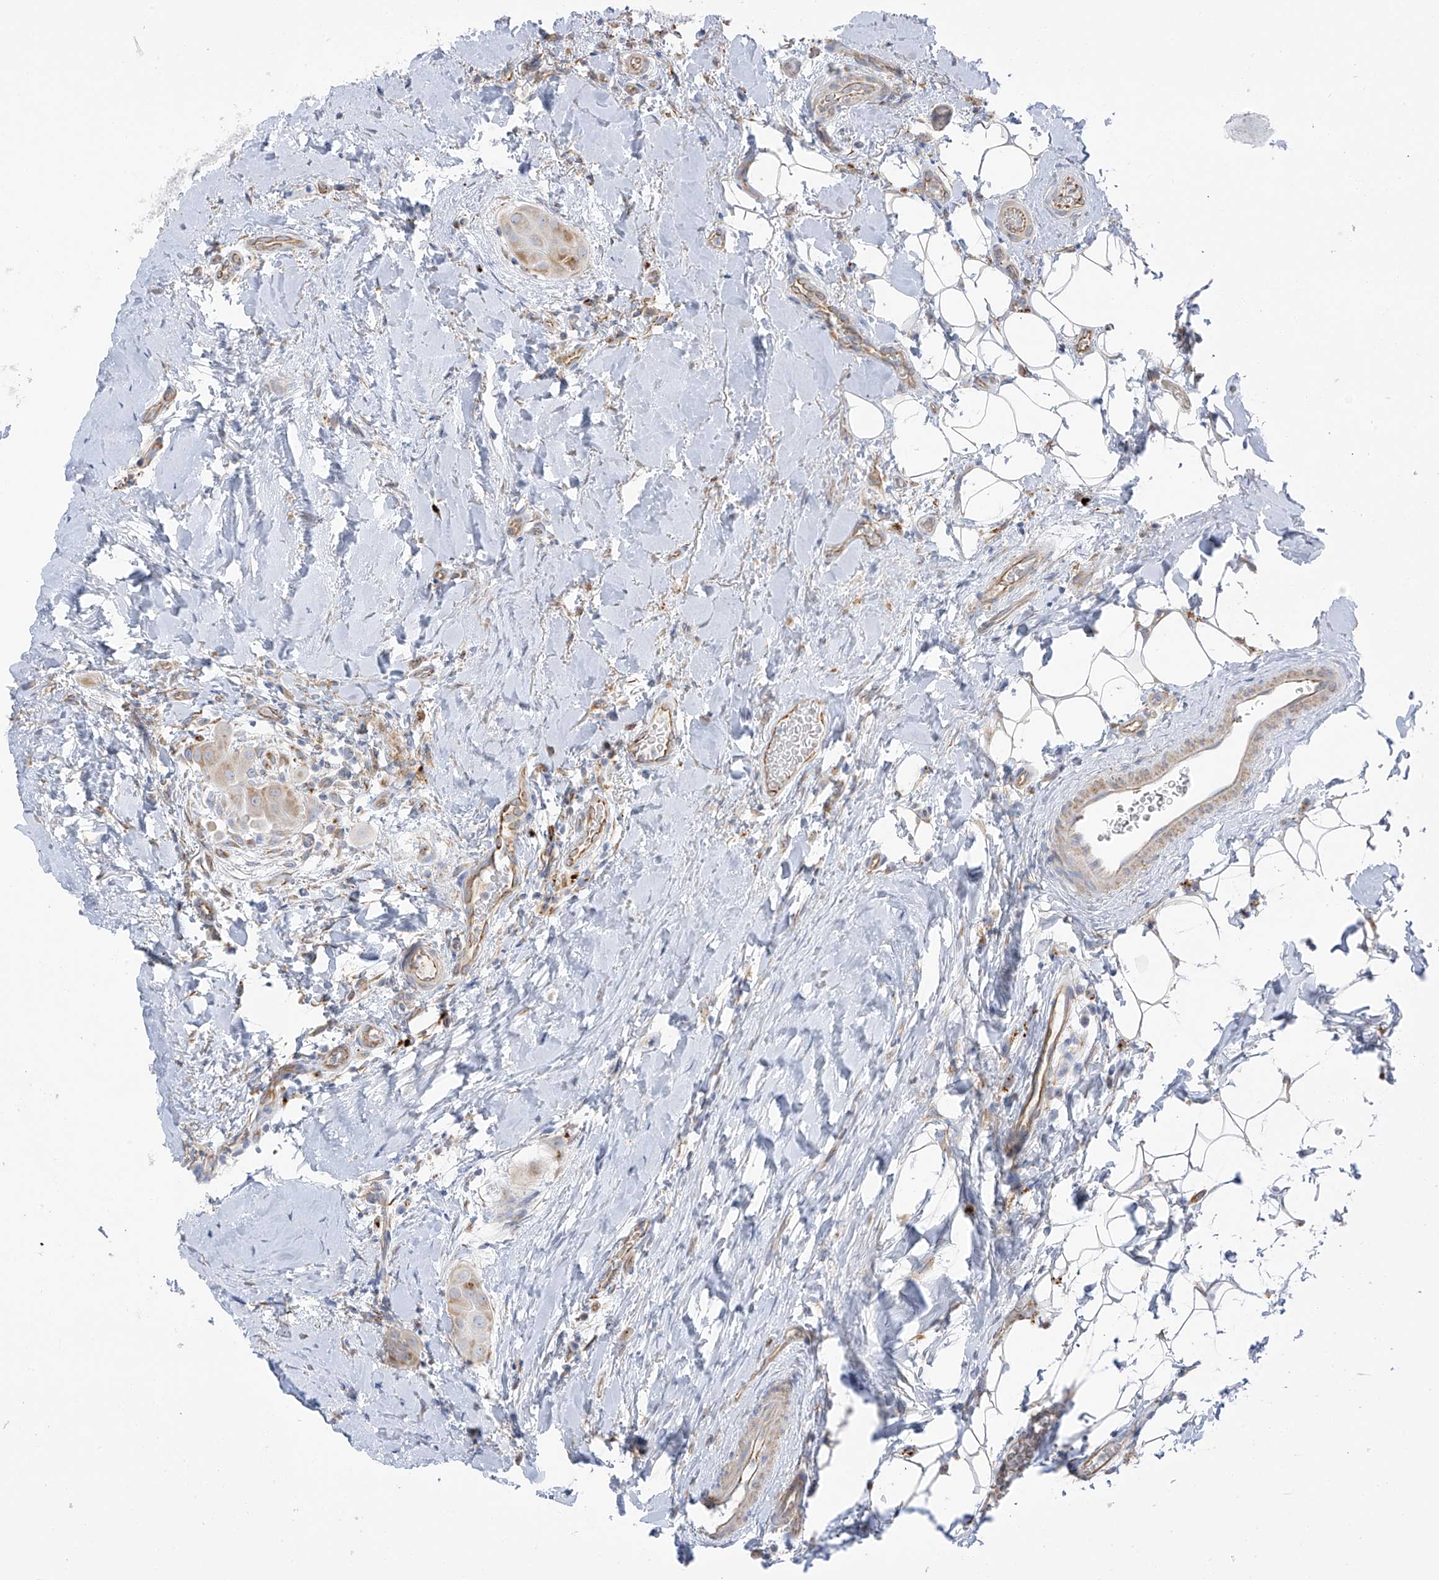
{"staining": {"intensity": "moderate", "quantity": "<25%", "location": "cytoplasmic/membranous"}, "tissue": "thyroid cancer", "cell_type": "Tumor cells", "image_type": "cancer", "snomed": [{"axis": "morphology", "description": "Papillary adenocarcinoma, NOS"}, {"axis": "topography", "description": "Thyroid gland"}], "caption": "Tumor cells show moderate cytoplasmic/membranous positivity in approximately <25% of cells in thyroid cancer. The protein is shown in brown color, while the nuclei are stained blue.", "gene": "TAL2", "patient": {"sex": "male", "age": 33}}